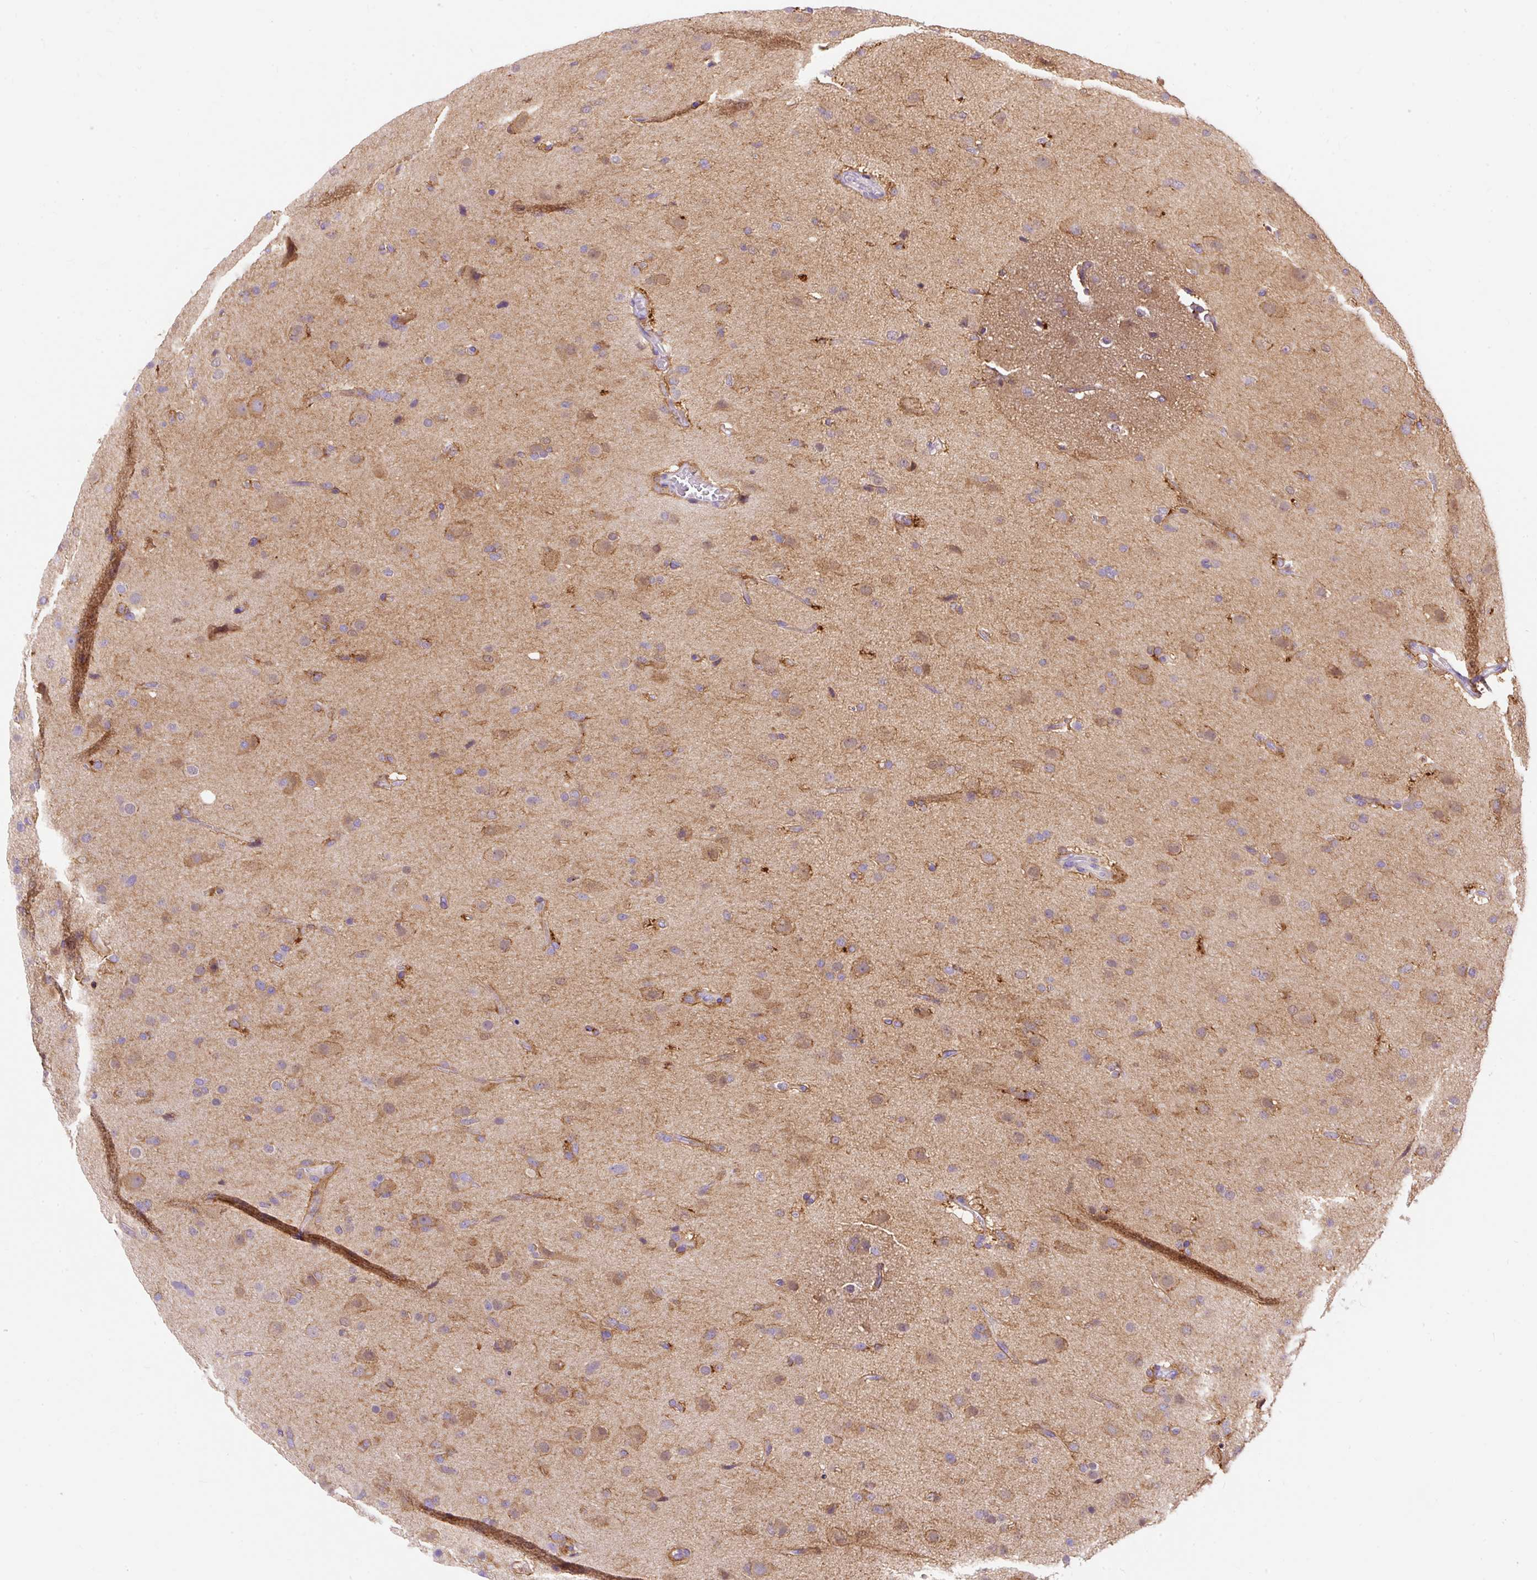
{"staining": {"intensity": "moderate", "quantity": ">75%", "location": "cytoplasmic/membranous"}, "tissue": "glioma", "cell_type": "Tumor cells", "image_type": "cancer", "snomed": [{"axis": "morphology", "description": "Glioma, malignant, Low grade"}, {"axis": "topography", "description": "Brain"}], "caption": "Immunohistochemical staining of glioma exhibits medium levels of moderate cytoplasmic/membranous staining in approximately >75% of tumor cells.", "gene": "OR4K15", "patient": {"sex": "male", "age": 65}}